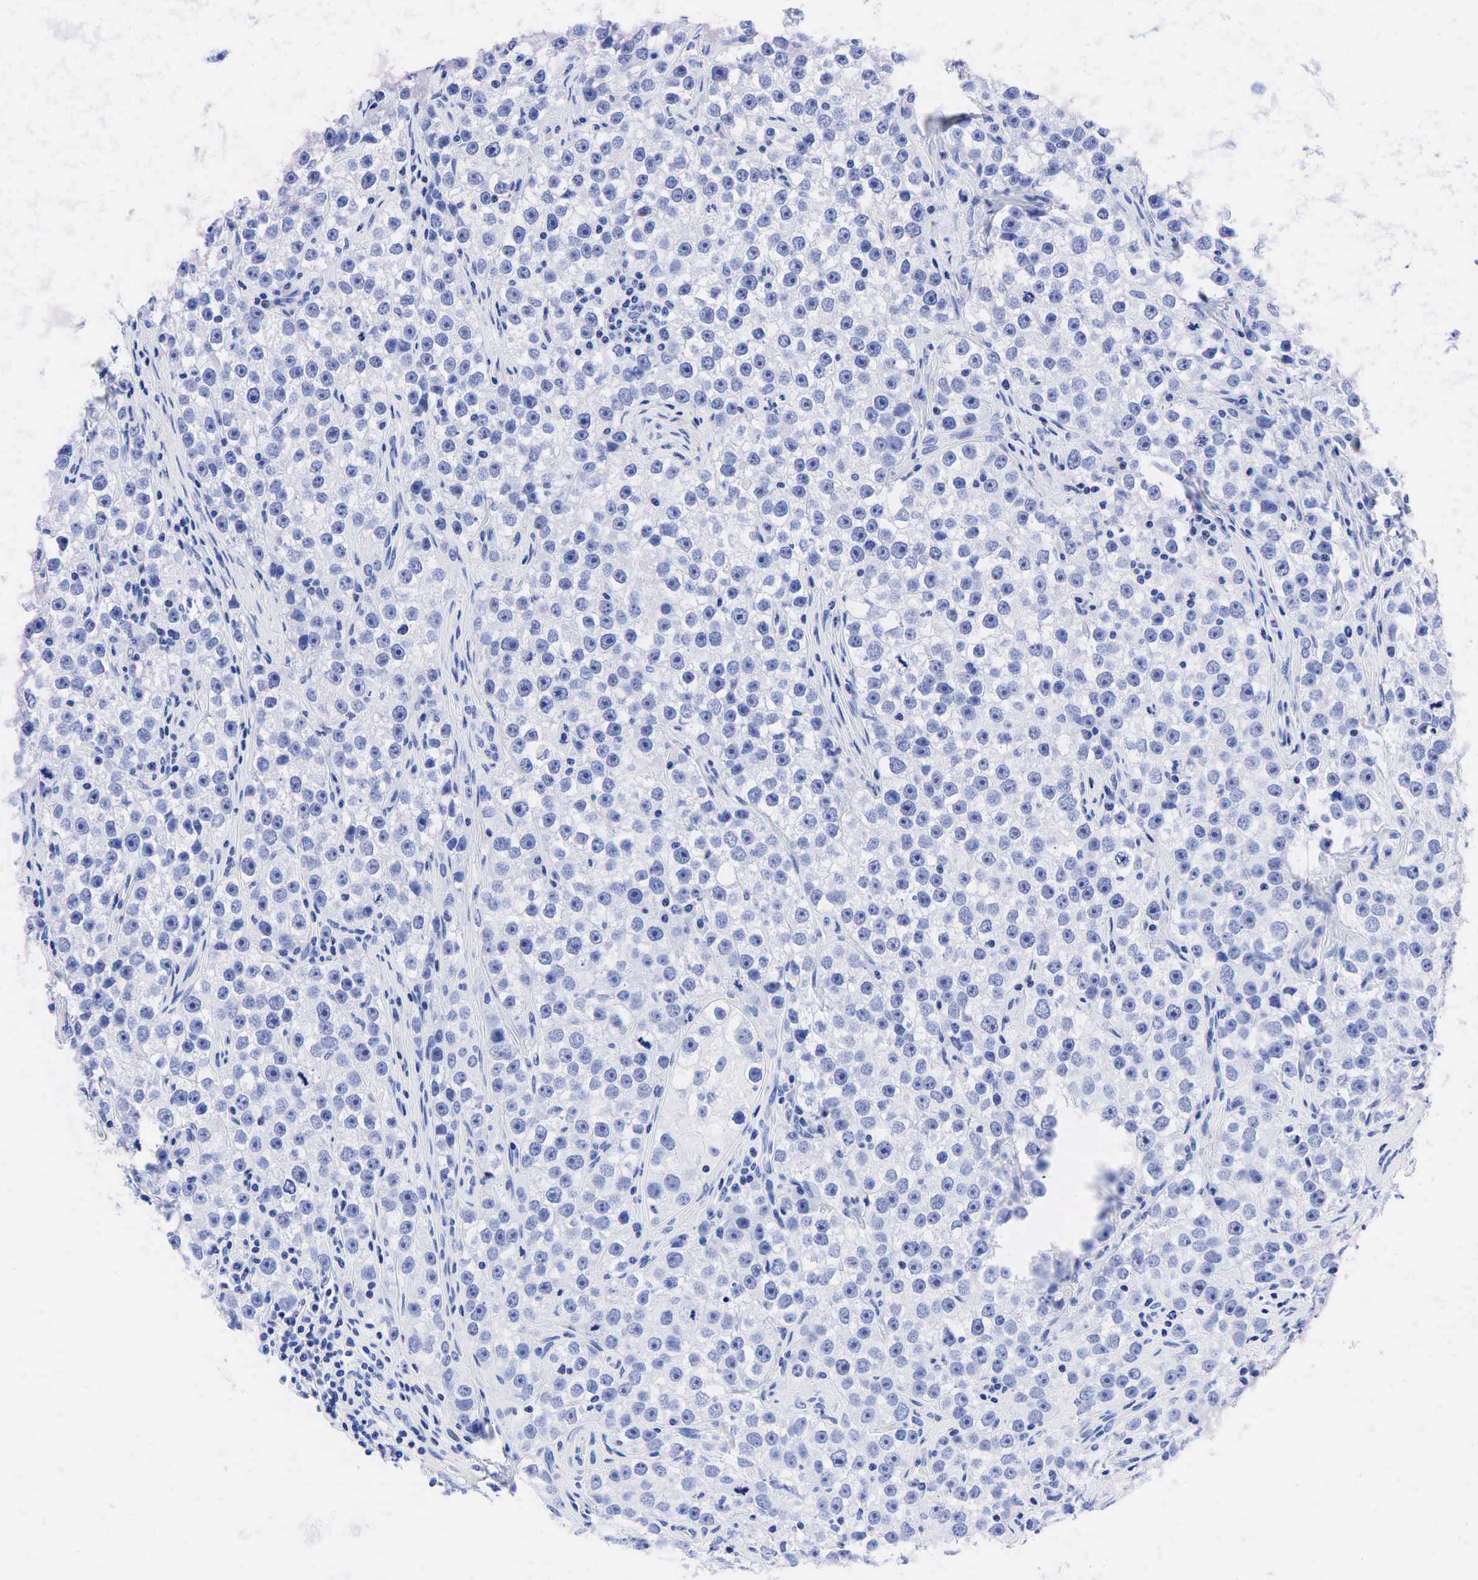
{"staining": {"intensity": "negative", "quantity": "none", "location": "none"}, "tissue": "testis cancer", "cell_type": "Tumor cells", "image_type": "cancer", "snomed": [{"axis": "morphology", "description": "Seminoma, NOS"}, {"axis": "topography", "description": "Testis"}], "caption": "Tumor cells show no significant protein staining in seminoma (testis).", "gene": "CEACAM5", "patient": {"sex": "male", "age": 32}}